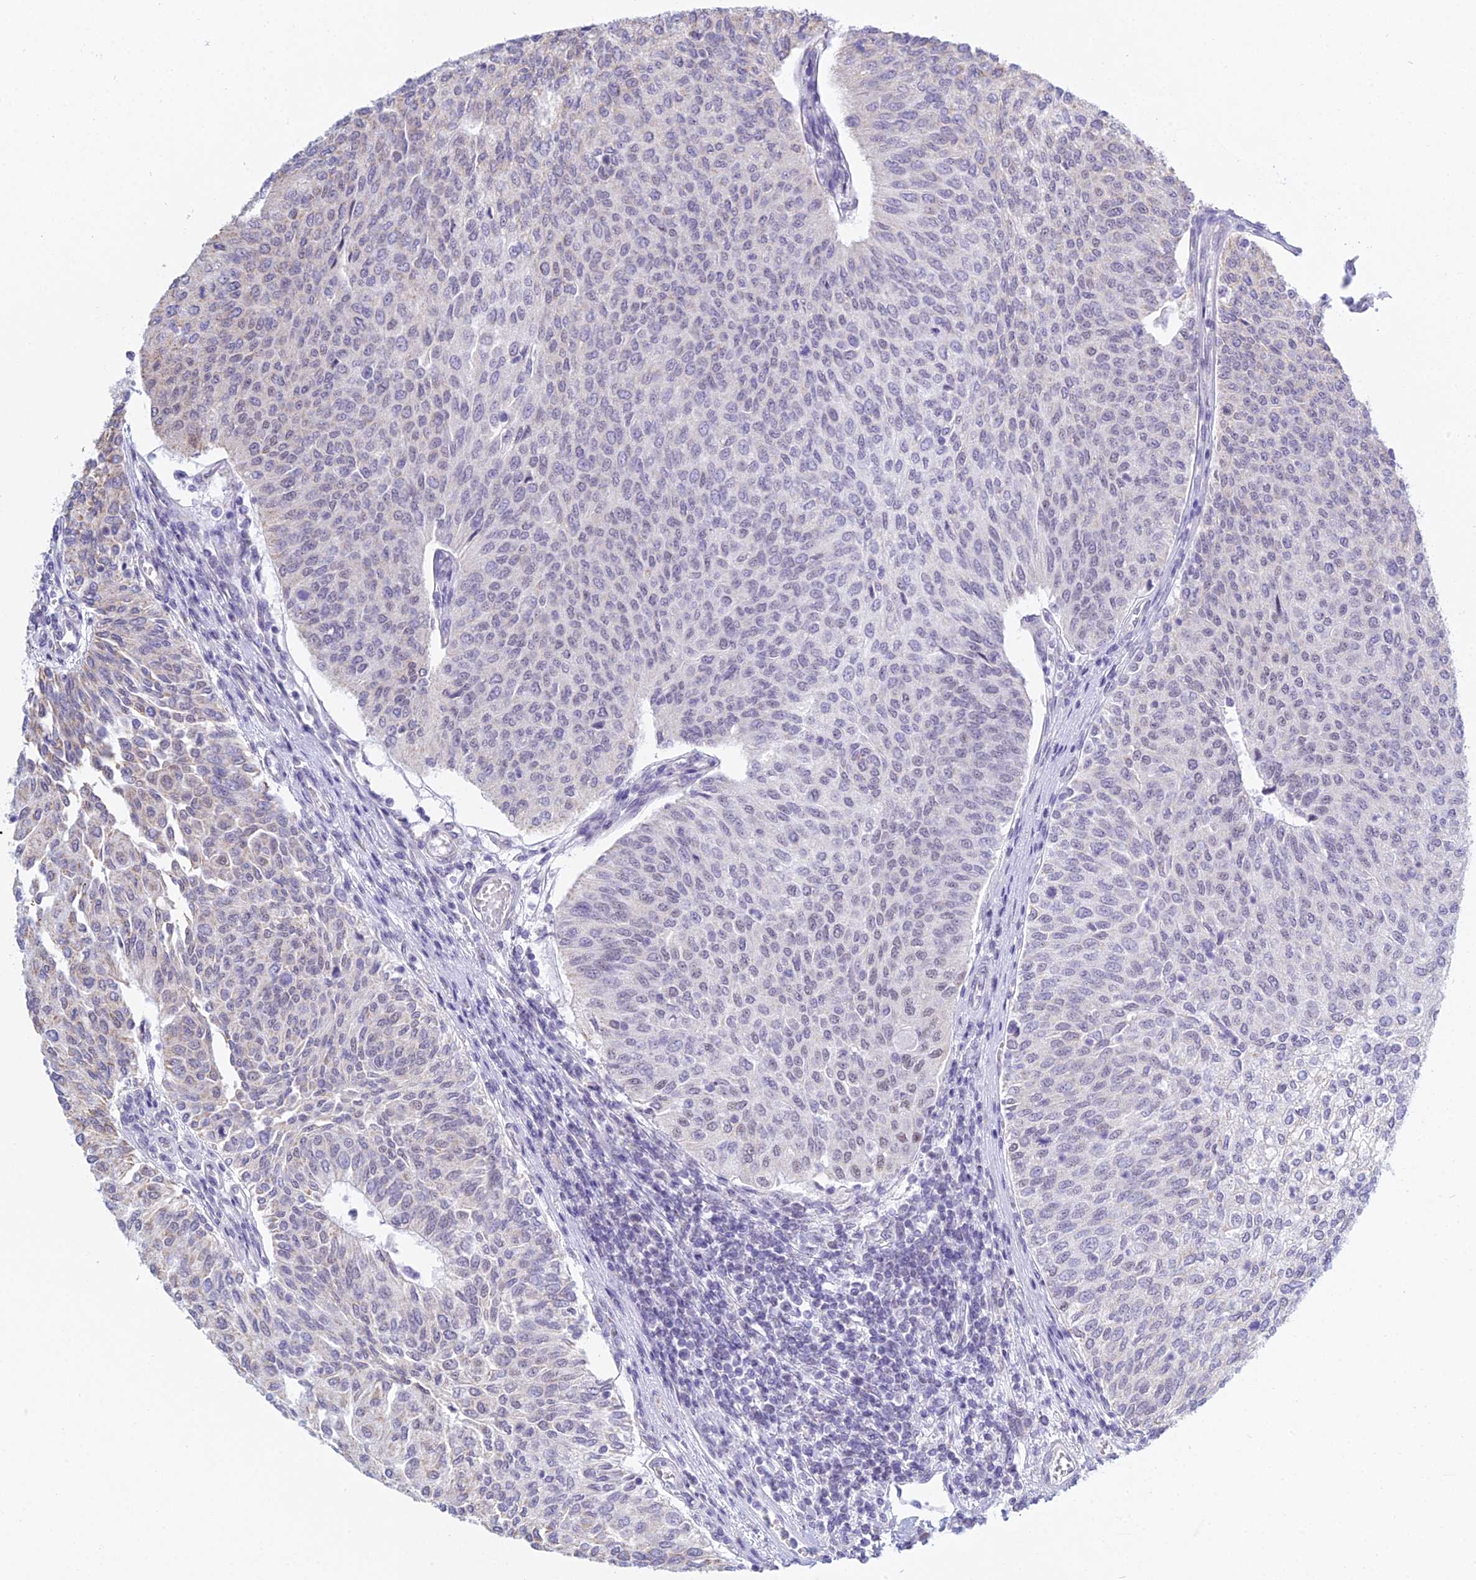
{"staining": {"intensity": "strong", "quantity": "25%-75%", "location": "nuclear"}, "tissue": "urothelial cancer", "cell_type": "Tumor cells", "image_type": "cancer", "snomed": [{"axis": "morphology", "description": "Urothelial carcinoma, High grade"}, {"axis": "topography", "description": "Urinary bladder"}], "caption": "Strong nuclear staining for a protein is present in approximately 25%-75% of tumor cells of urothelial cancer using immunohistochemistry.", "gene": "KLF14", "patient": {"sex": "female", "age": 79}}